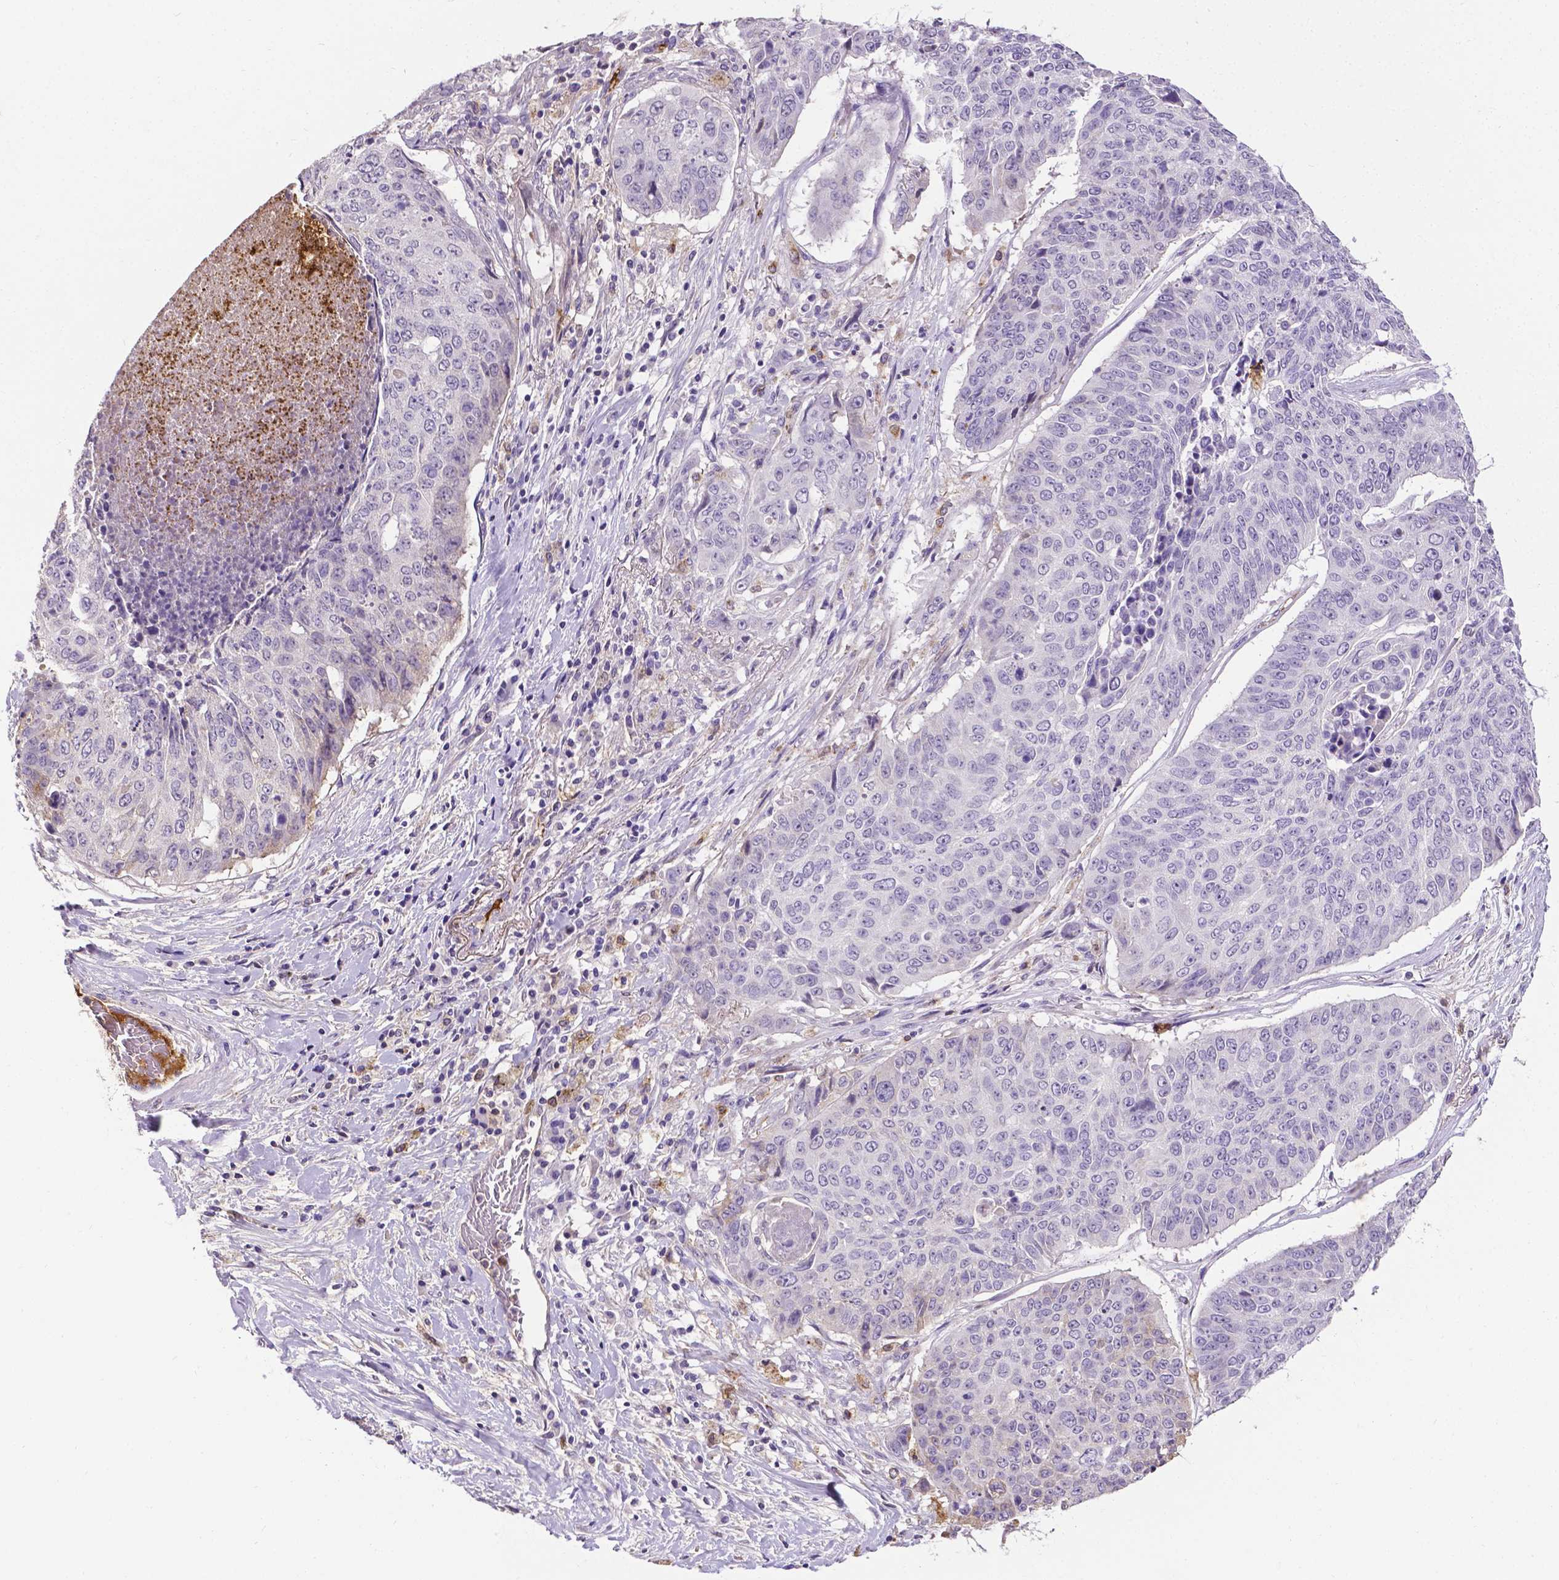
{"staining": {"intensity": "negative", "quantity": "none", "location": "none"}, "tissue": "lung cancer", "cell_type": "Tumor cells", "image_type": "cancer", "snomed": [{"axis": "morphology", "description": "Normal tissue, NOS"}, {"axis": "morphology", "description": "Squamous cell carcinoma, NOS"}, {"axis": "topography", "description": "Bronchus"}, {"axis": "topography", "description": "Lung"}], "caption": "High magnification brightfield microscopy of lung cancer stained with DAB (brown) and counterstained with hematoxylin (blue): tumor cells show no significant positivity.", "gene": "APOE", "patient": {"sex": "male", "age": 64}}